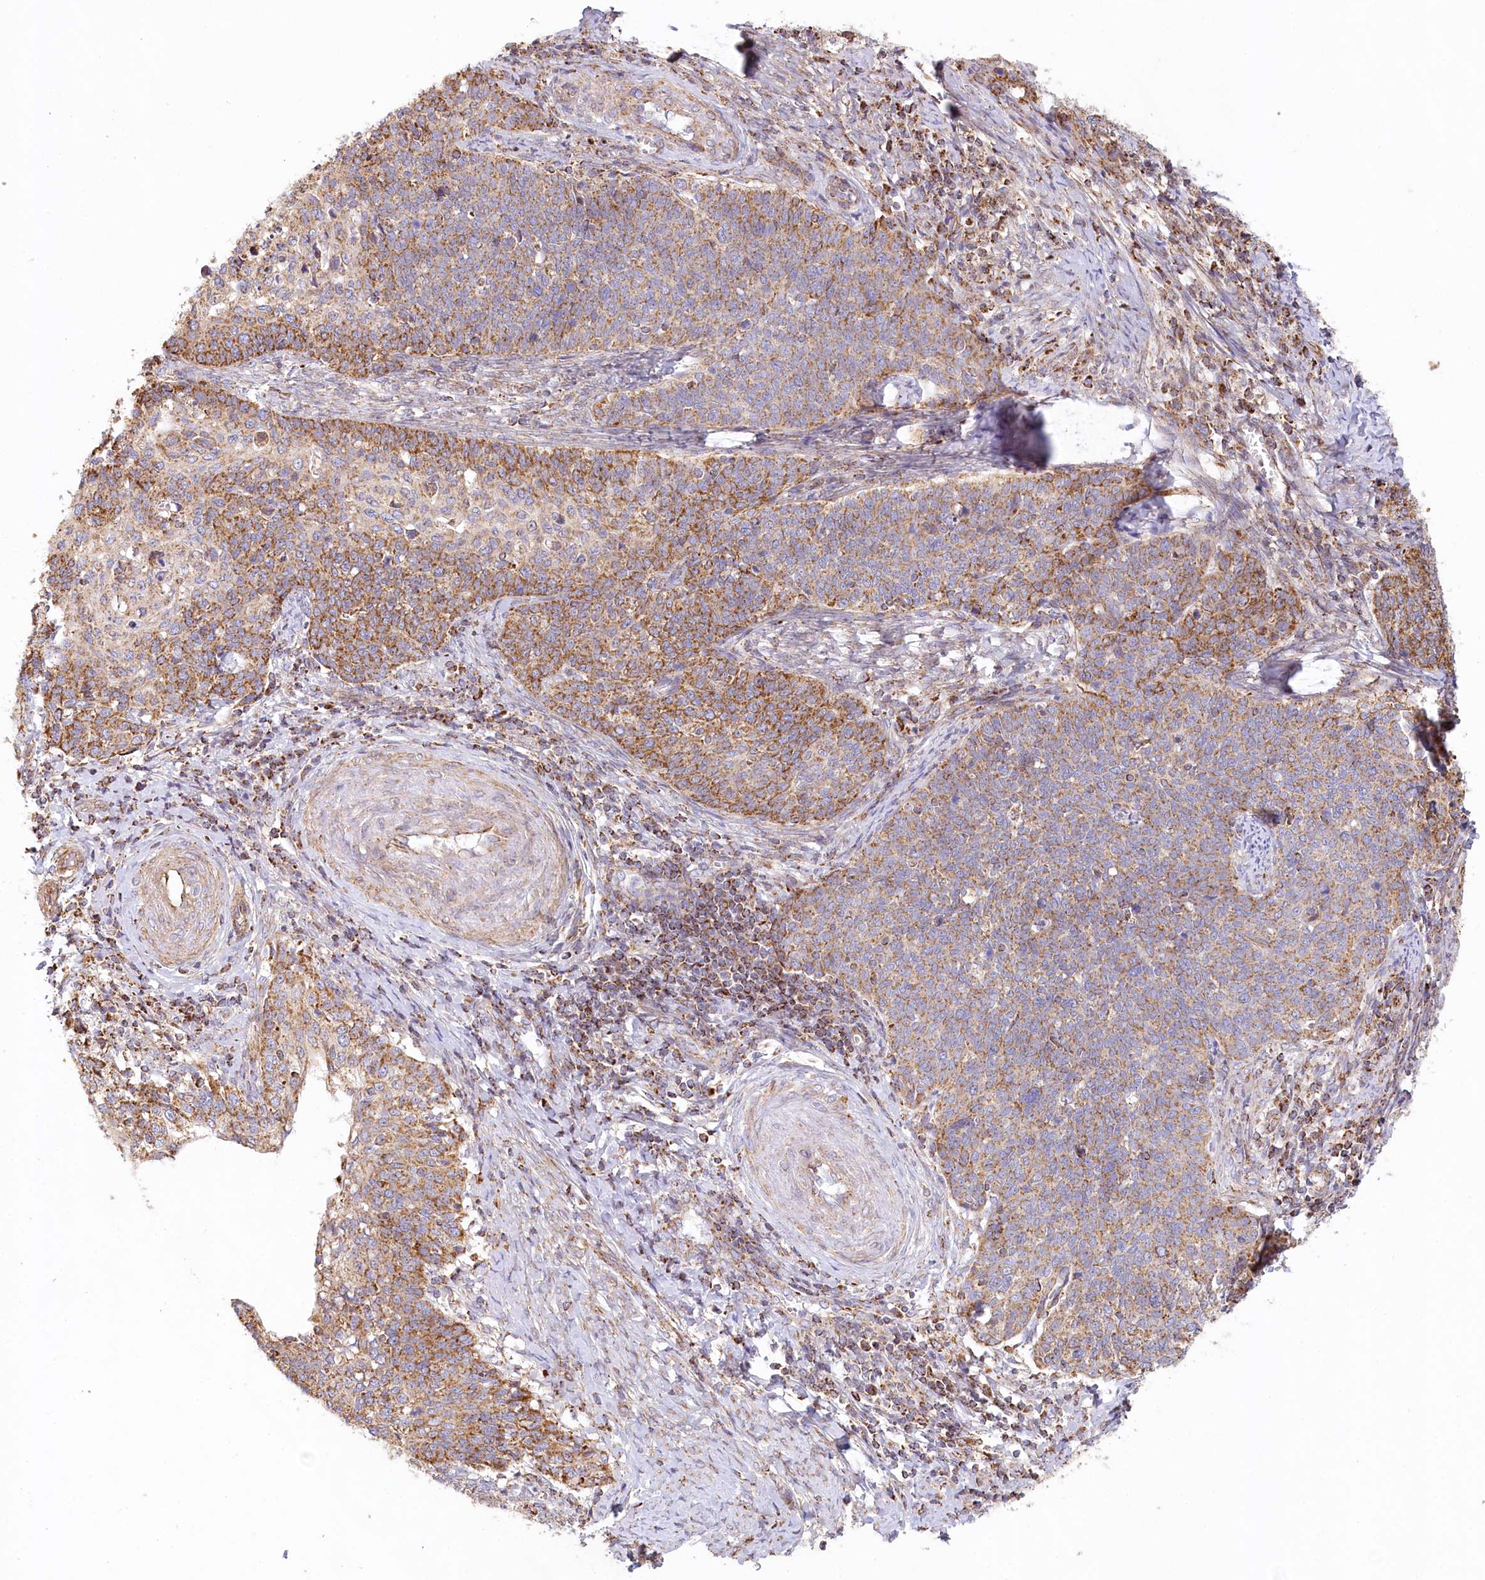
{"staining": {"intensity": "moderate", "quantity": ">75%", "location": "cytoplasmic/membranous"}, "tissue": "cervical cancer", "cell_type": "Tumor cells", "image_type": "cancer", "snomed": [{"axis": "morphology", "description": "Squamous cell carcinoma, NOS"}, {"axis": "topography", "description": "Cervix"}], "caption": "Human cervical cancer stained with a brown dye shows moderate cytoplasmic/membranous positive expression in approximately >75% of tumor cells.", "gene": "UMPS", "patient": {"sex": "female", "age": 39}}